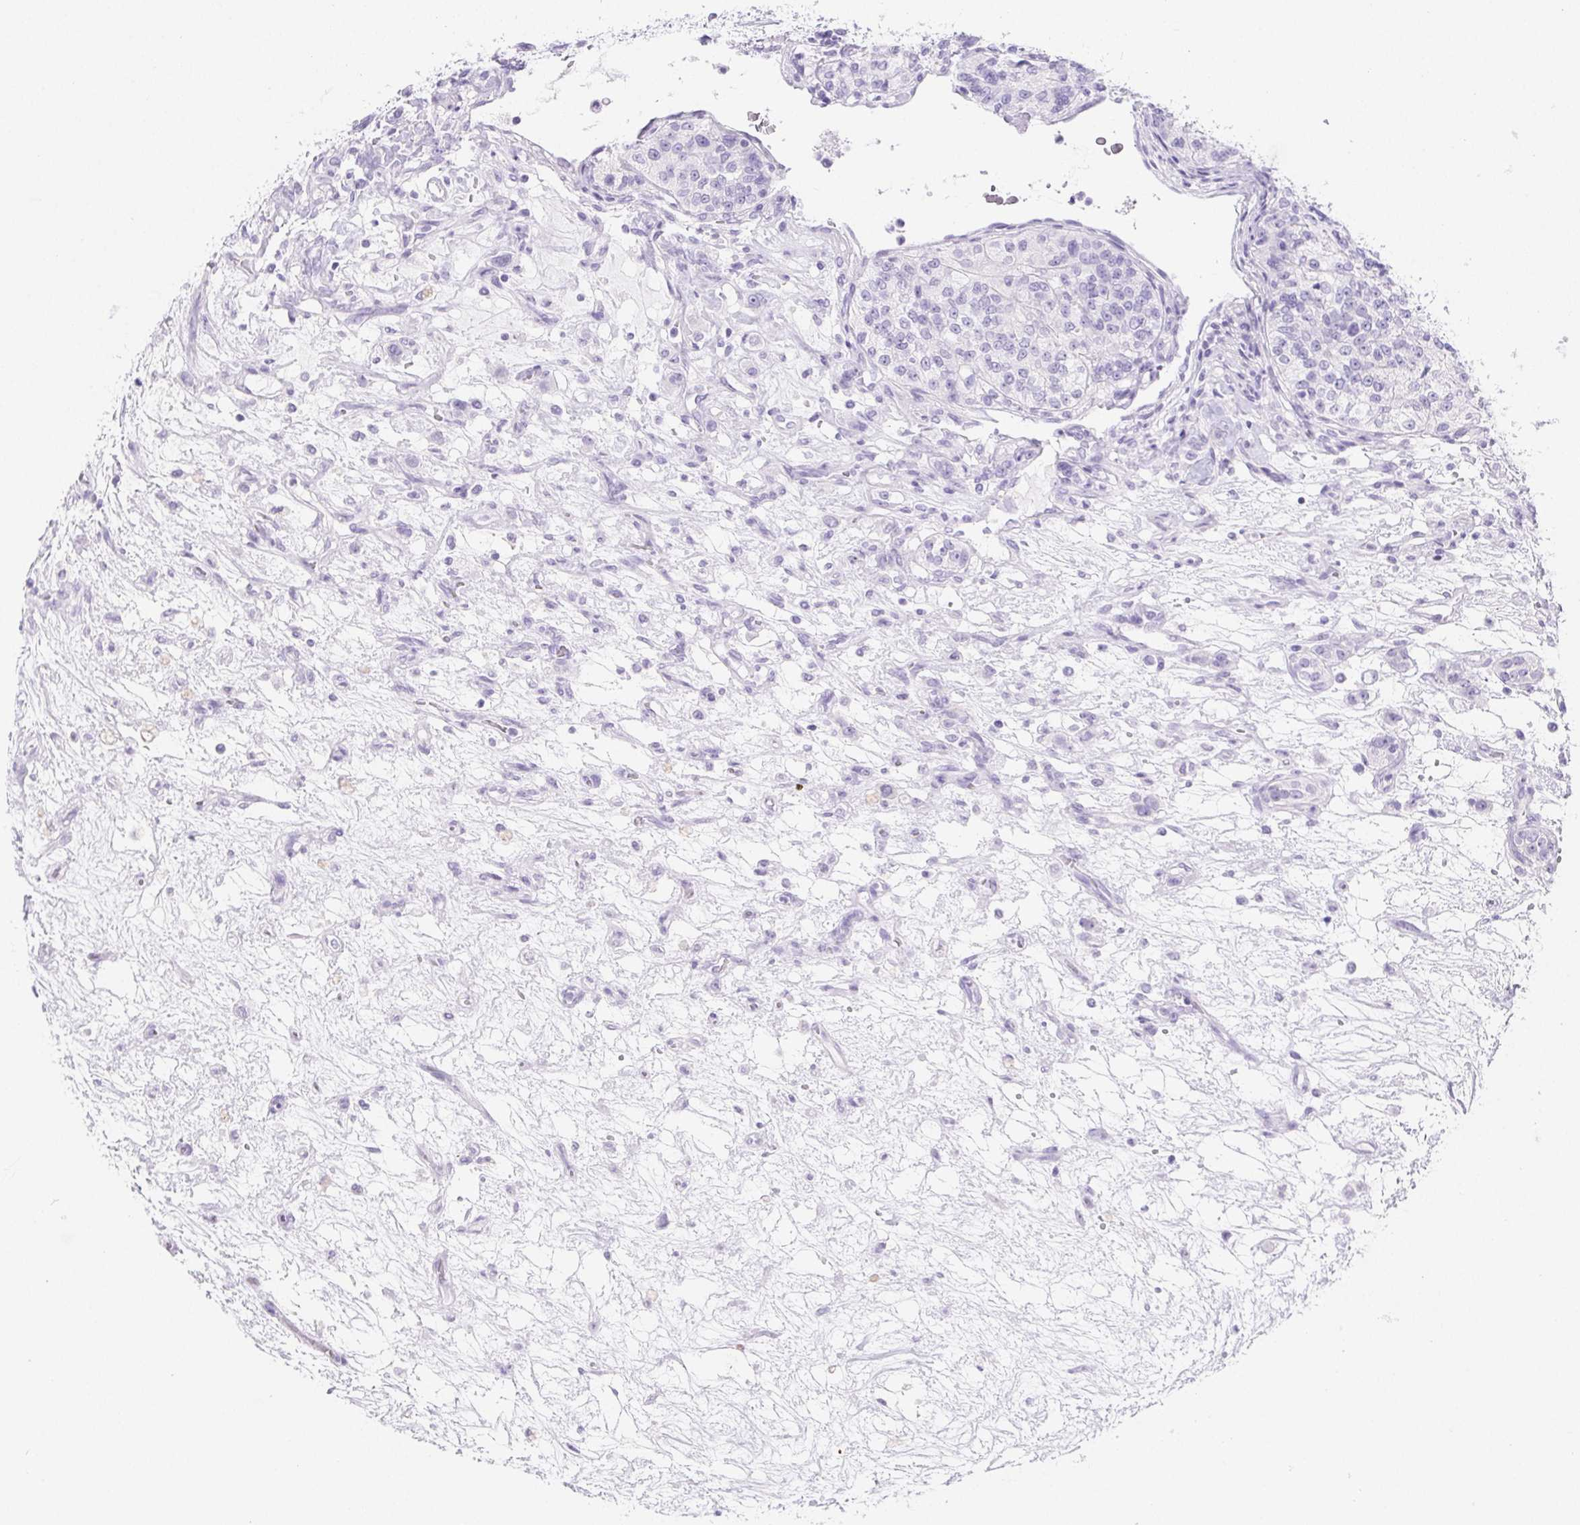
{"staining": {"intensity": "negative", "quantity": "none", "location": "none"}, "tissue": "renal cancer", "cell_type": "Tumor cells", "image_type": "cancer", "snomed": [{"axis": "morphology", "description": "Adenocarcinoma, NOS"}, {"axis": "topography", "description": "Kidney"}], "caption": "Renal cancer was stained to show a protein in brown. There is no significant expression in tumor cells. The staining was performed using DAB (3,3'-diaminobenzidine) to visualize the protein expression in brown, while the nuclei were stained in blue with hematoxylin (Magnification: 20x).", "gene": "PNLIP", "patient": {"sex": "female", "age": 63}}